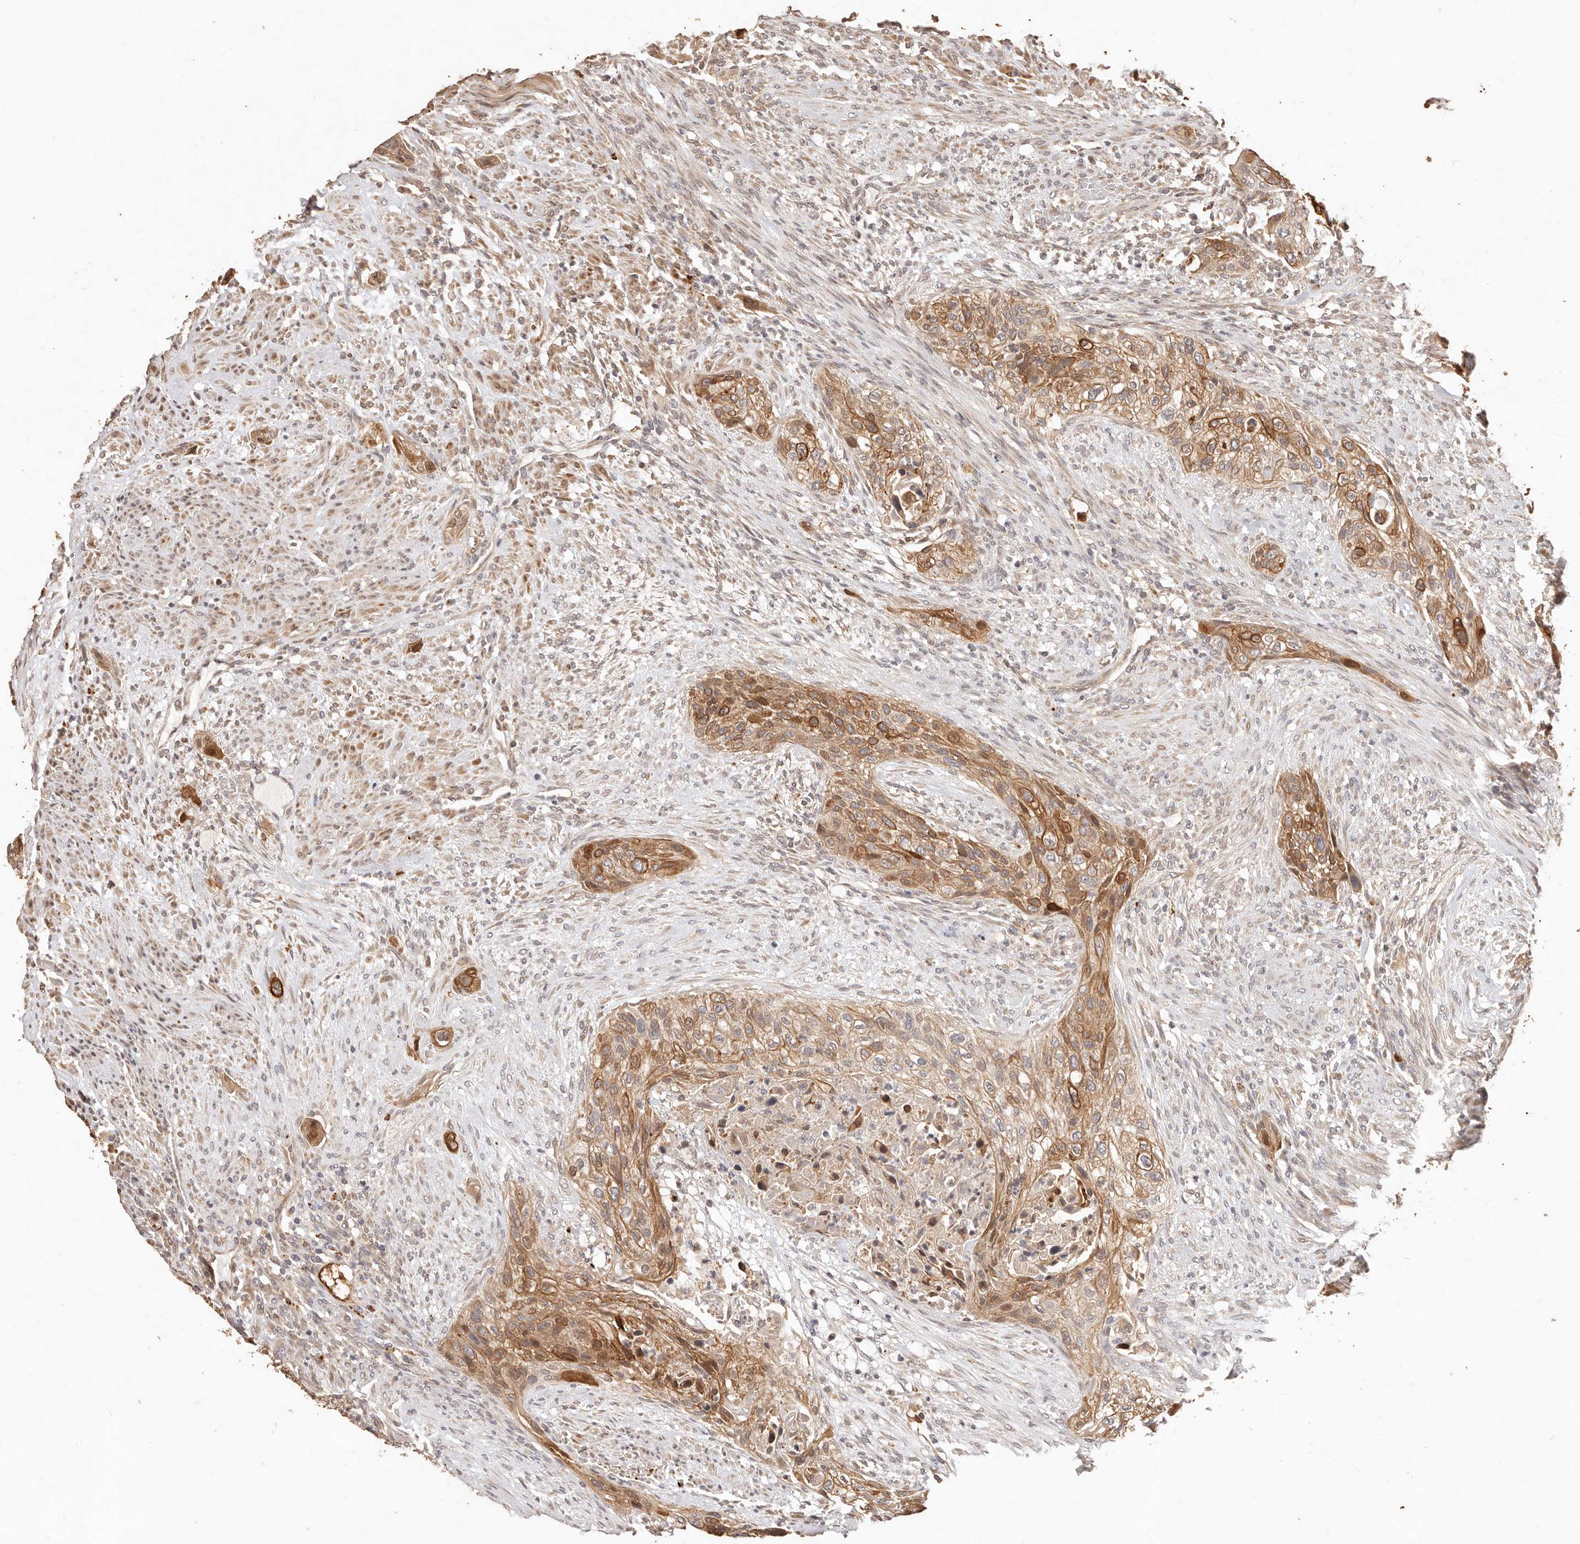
{"staining": {"intensity": "moderate", "quantity": ">75%", "location": "cytoplasmic/membranous,nuclear"}, "tissue": "urothelial cancer", "cell_type": "Tumor cells", "image_type": "cancer", "snomed": [{"axis": "morphology", "description": "Urothelial carcinoma, High grade"}, {"axis": "topography", "description": "Urinary bladder"}], "caption": "An image of urothelial carcinoma (high-grade) stained for a protein demonstrates moderate cytoplasmic/membranous and nuclear brown staining in tumor cells. (DAB (3,3'-diaminobenzidine) = brown stain, brightfield microscopy at high magnification).", "gene": "KIF9", "patient": {"sex": "male", "age": 35}}